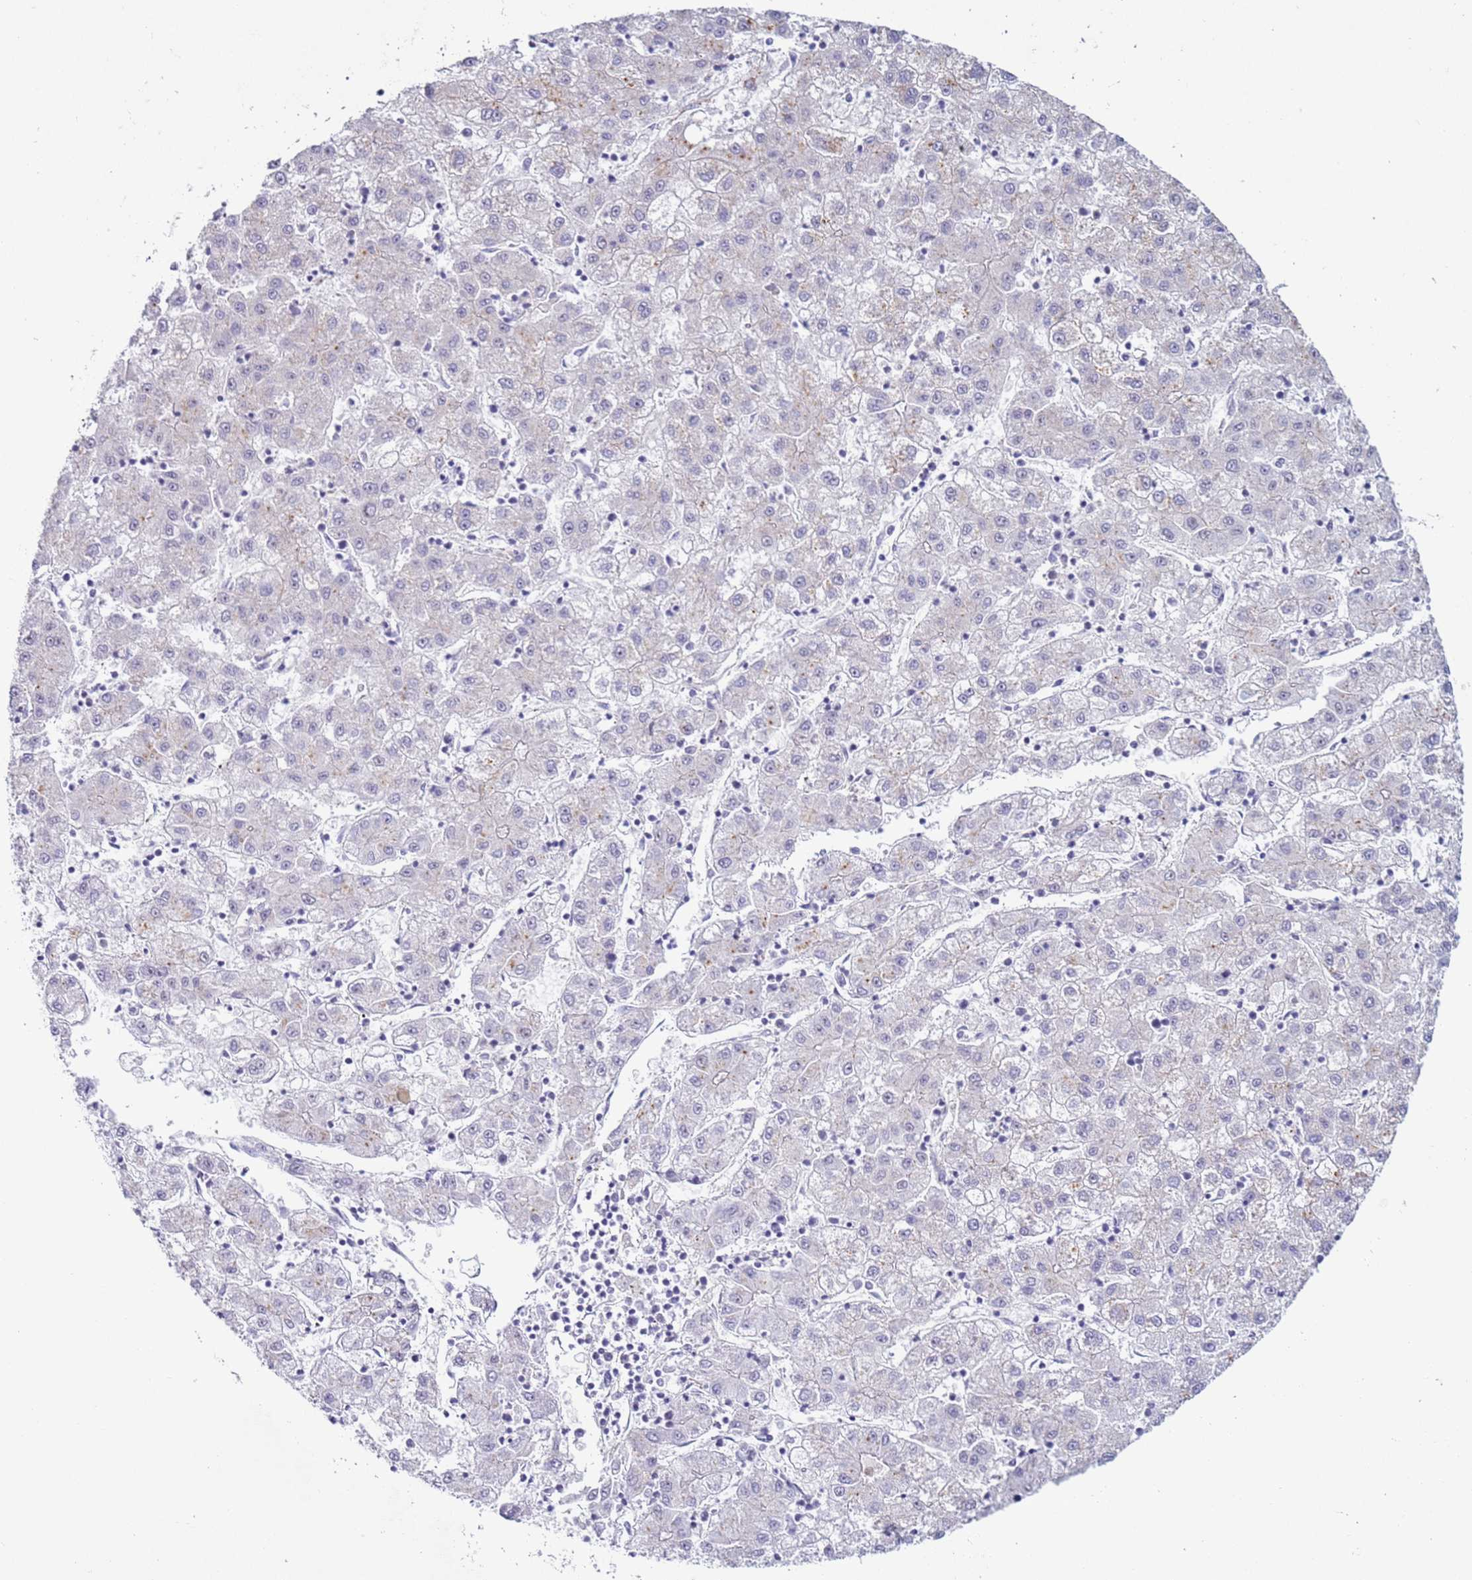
{"staining": {"intensity": "negative", "quantity": "none", "location": "none"}, "tissue": "liver cancer", "cell_type": "Tumor cells", "image_type": "cancer", "snomed": [{"axis": "morphology", "description": "Carcinoma, Hepatocellular, NOS"}, {"axis": "topography", "description": "Liver"}], "caption": "Immunohistochemistry image of neoplastic tissue: hepatocellular carcinoma (liver) stained with DAB (3,3'-diaminobenzidine) displays no significant protein positivity in tumor cells.", "gene": "HEATR1", "patient": {"sex": "male", "age": 72}}